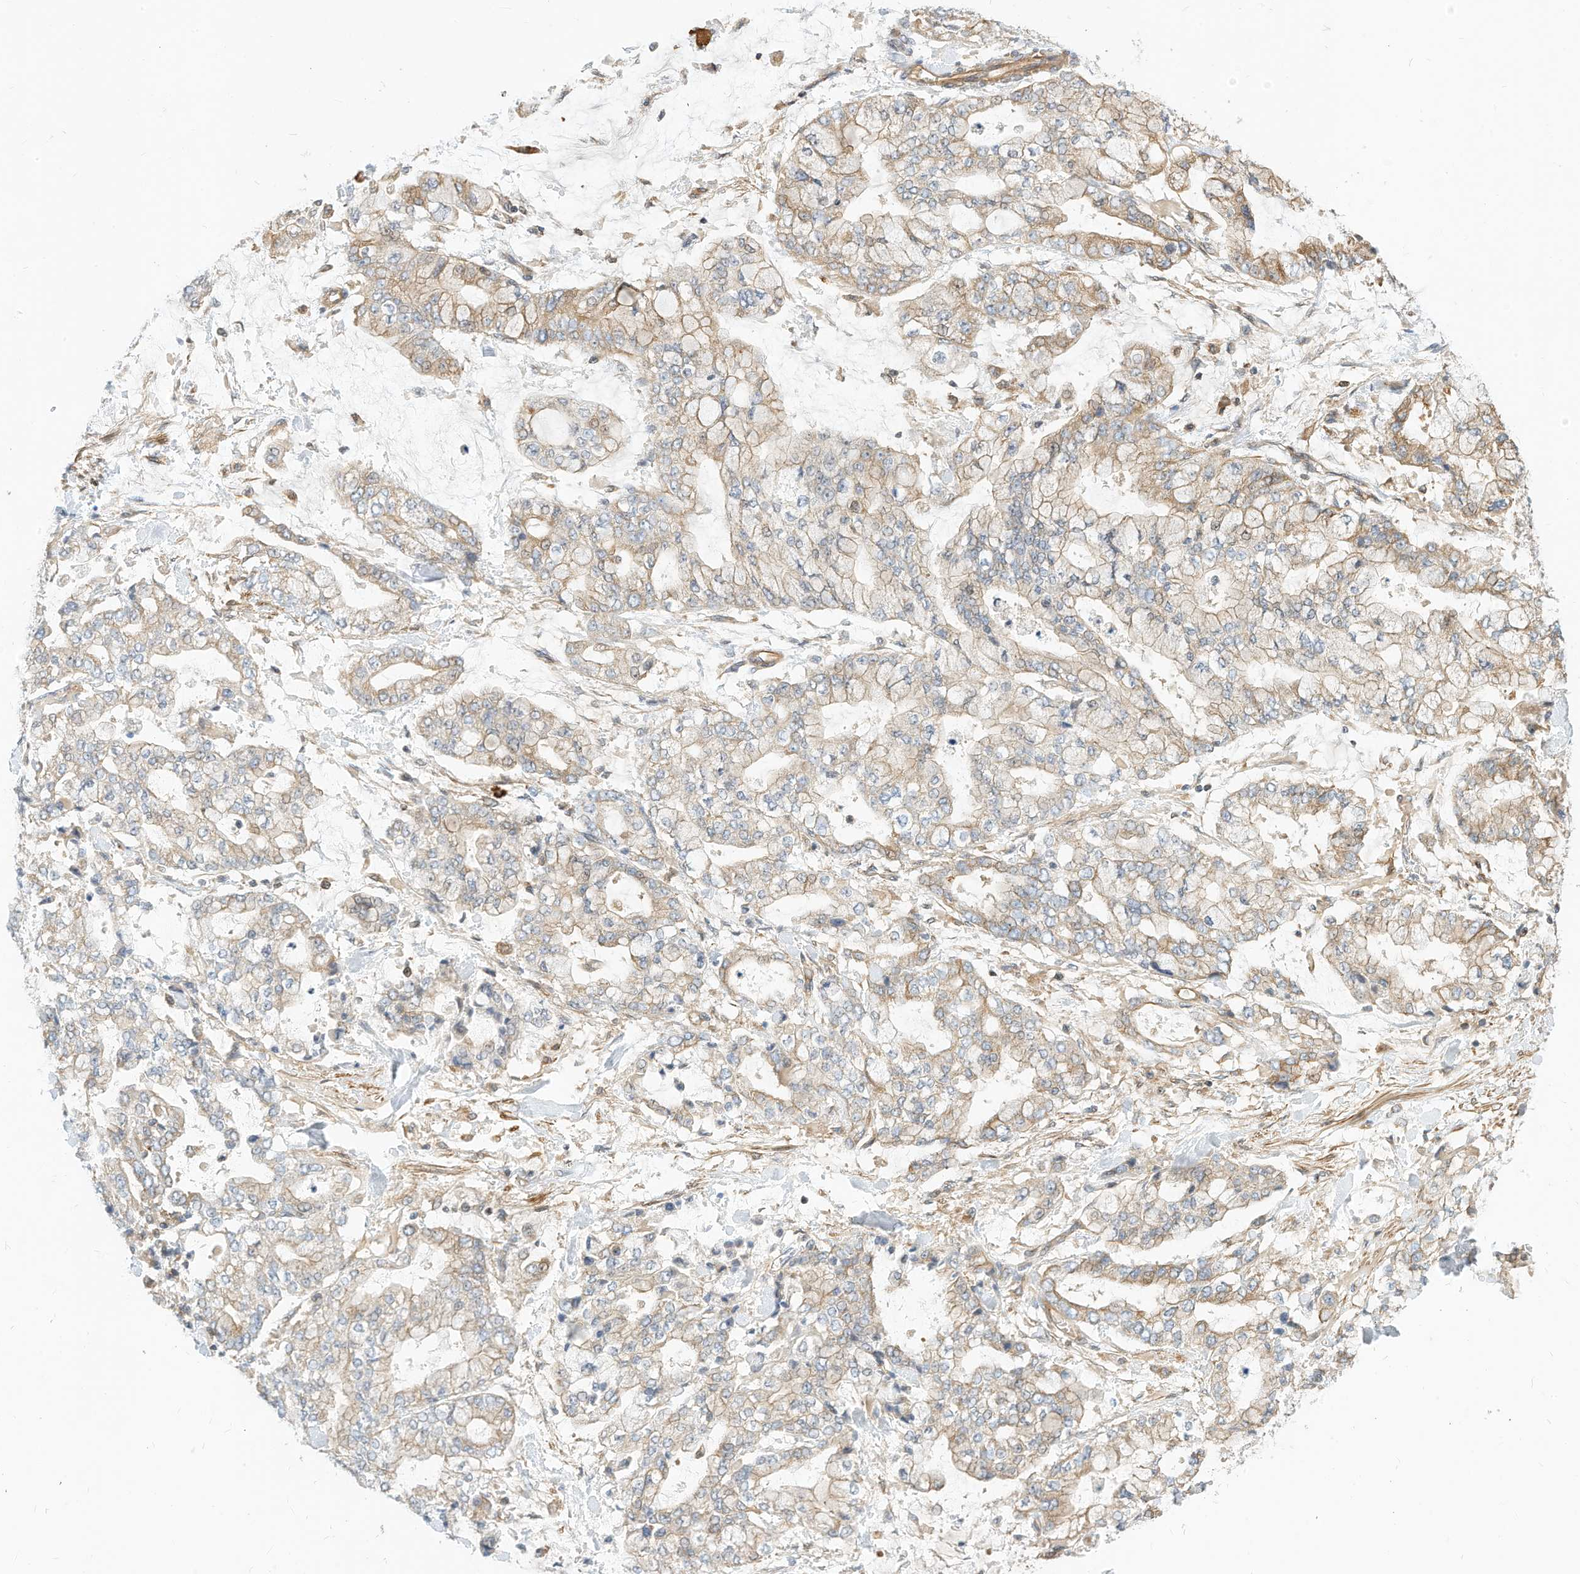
{"staining": {"intensity": "moderate", "quantity": "25%-75%", "location": "cytoplasmic/membranous"}, "tissue": "stomach cancer", "cell_type": "Tumor cells", "image_type": "cancer", "snomed": [{"axis": "morphology", "description": "Normal tissue, NOS"}, {"axis": "morphology", "description": "Adenocarcinoma, NOS"}, {"axis": "topography", "description": "Stomach, upper"}, {"axis": "topography", "description": "Stomach"}], "caption": "High-power microscopy captured an immunohistochemistry (IHC) image of adenocarcinoma (stomach), revealing moderate cytoplasmic/membranous expression in about 25%-75% of tumor cells.", "gene": "OFD1", "patient": {"sex": "male", "age": 76}}